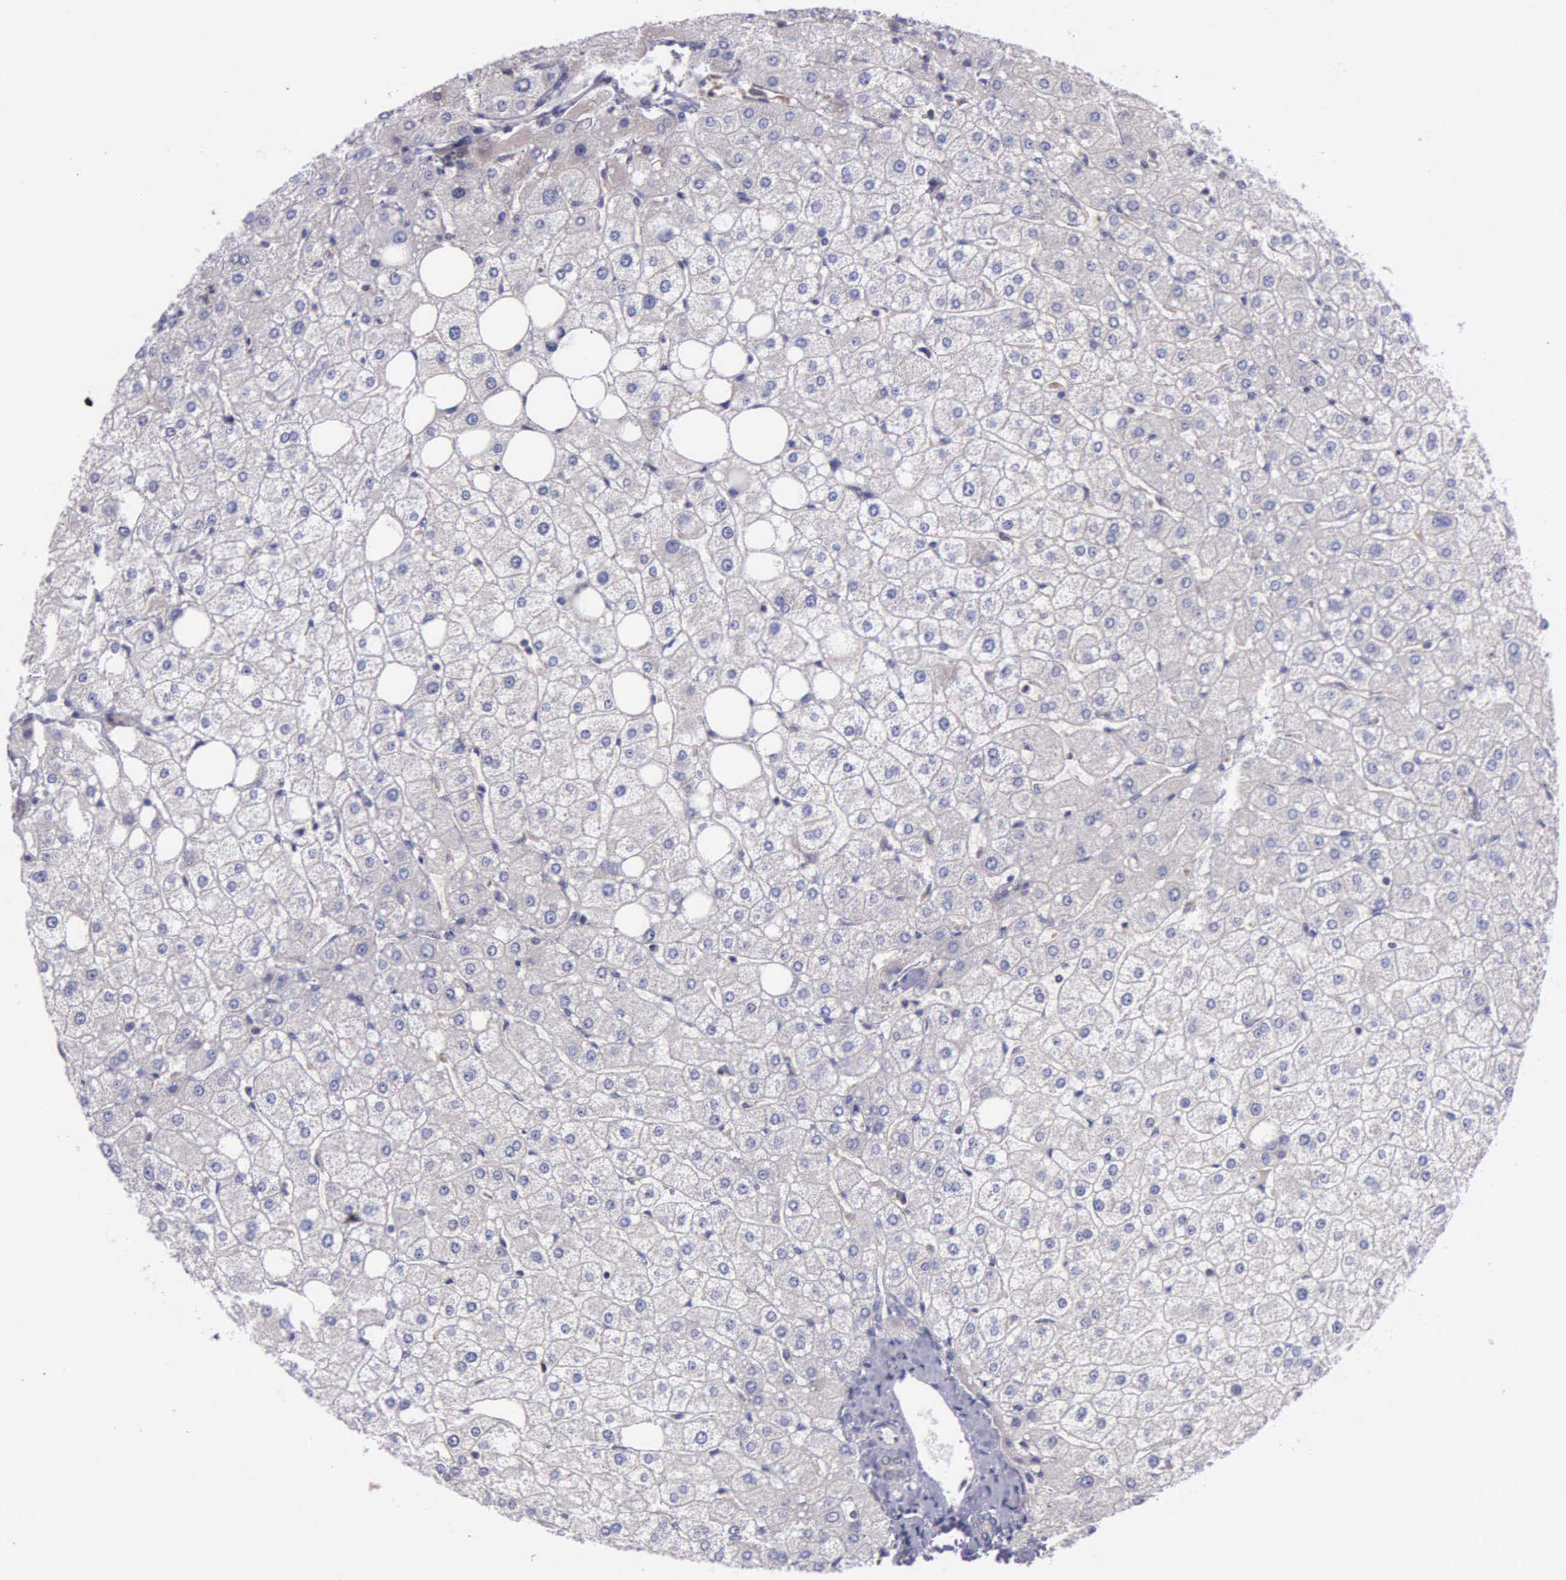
{"staining": {"intensity": "negative", "quantity": "none", "location": "none"}, "tissue": "liver", "cell_type": "Cholangiocytes", "image_type": "normal", "snomed": [{"axis": "morphology", "description": "Normal tissue, NOS"}, {"axis": "topography", "description": "Liver"}], "caption": "Immunohistochemistry histopathology image of normal human liver stained for a protein (brown), which reveals no staining in cholangiocytes. The staining is performed using DAB brown chromogen with nuclei counter-stained in using hematoxylin.", "gene": "CTAGE15", "patient": {"sex": "male", "age": 35}}